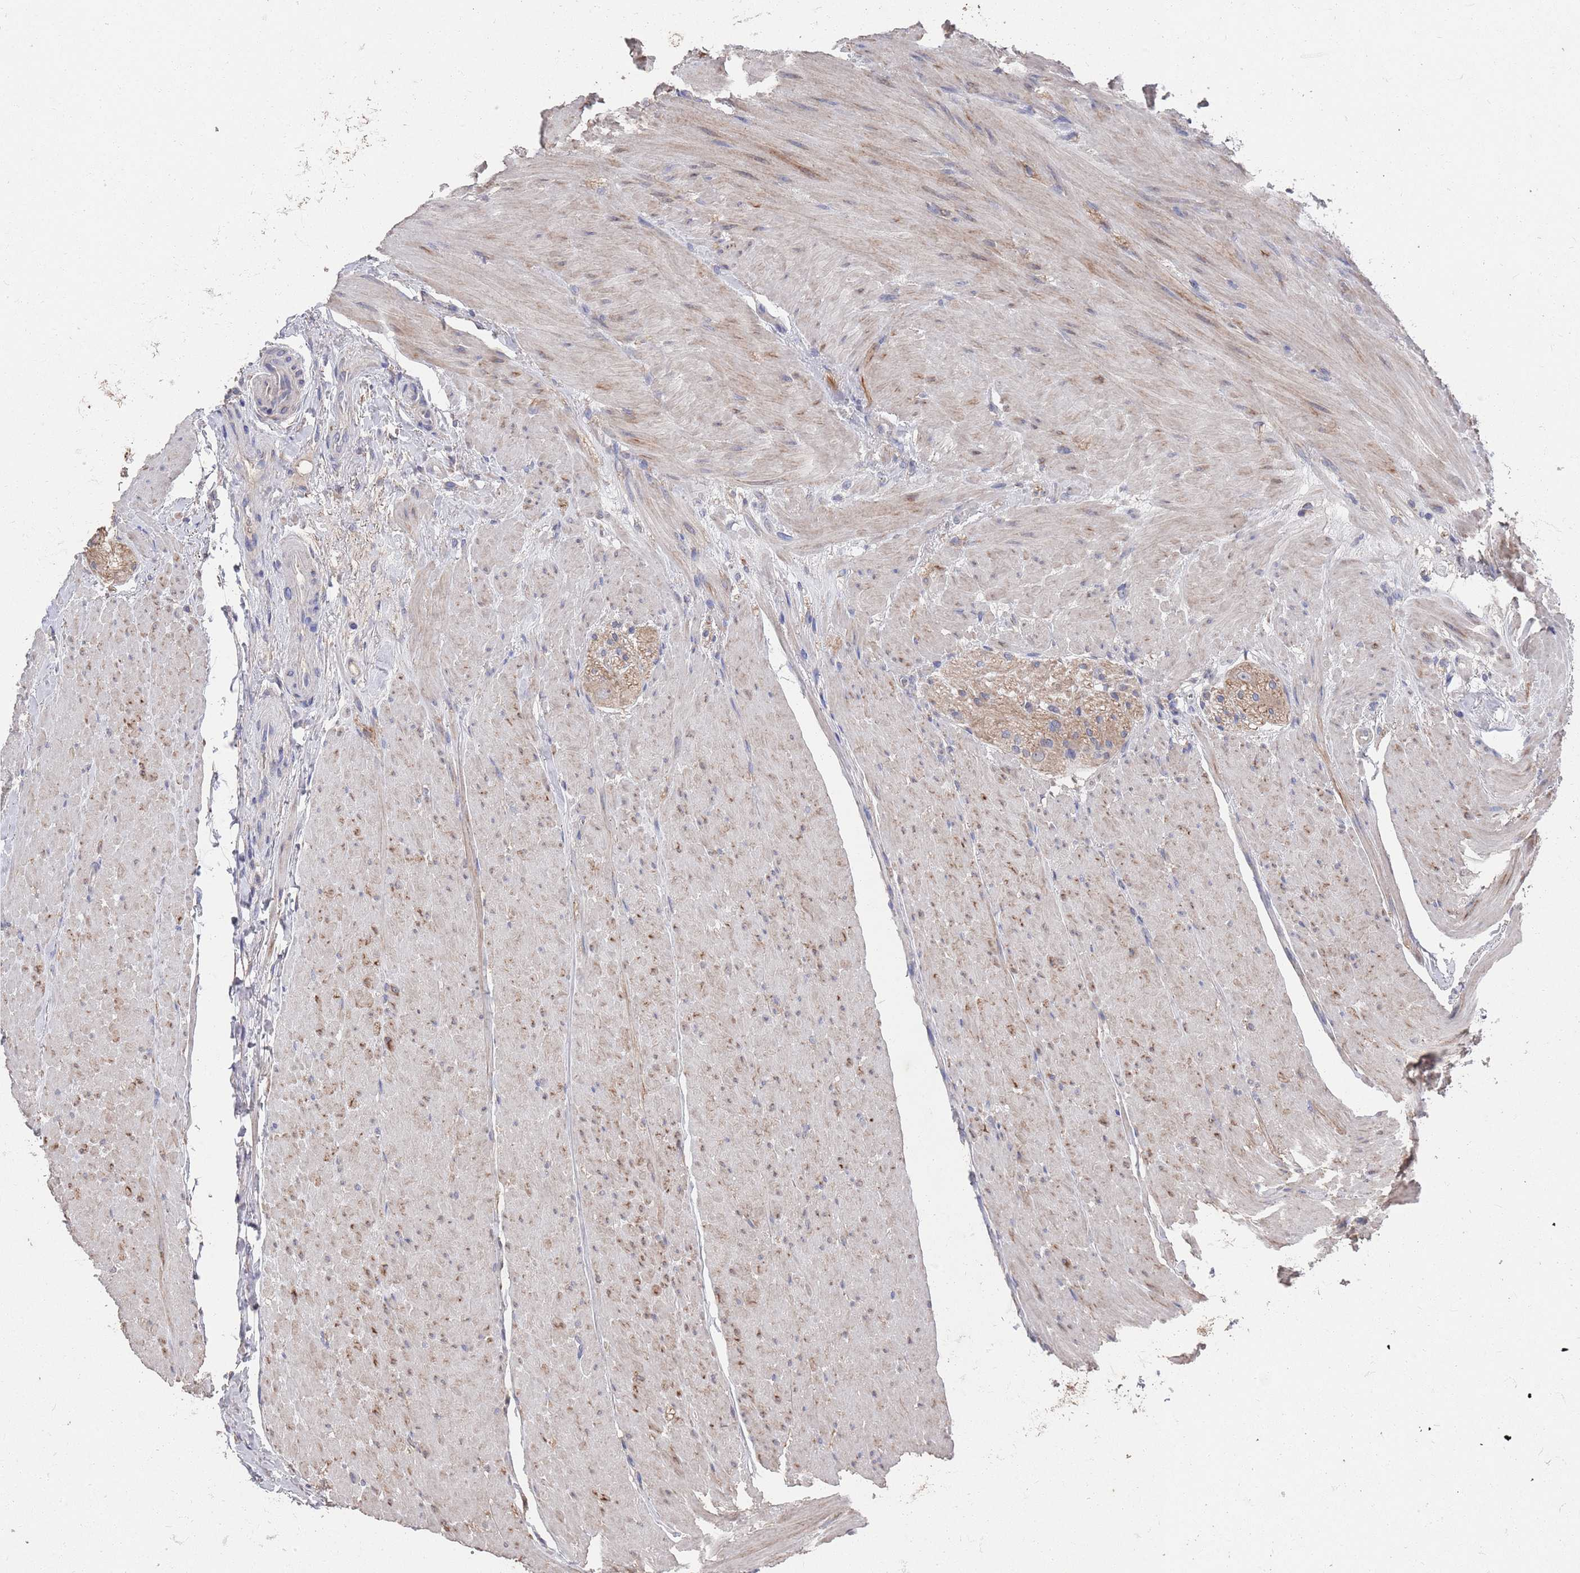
{"staining": {"intensity": "weak", "quantity": ">75%", "location": "cytoplasmic/membranous"}, "tissue": "colon", "cell_type": "Endothelial cells", "image_type": "normal", "snomed": [{"axis": "morphology", "description": "Normal tissue, NOS"}, {"axis": "topography", "description": "Colon"}], "caption": "Weak cytoplasmic/membranous positivity for a protein is present in about >75% of endothelial cells of unremarkable colon using IHC.", "gene": "BTBD18", "patient": {"sex": "female", "age": 82}}